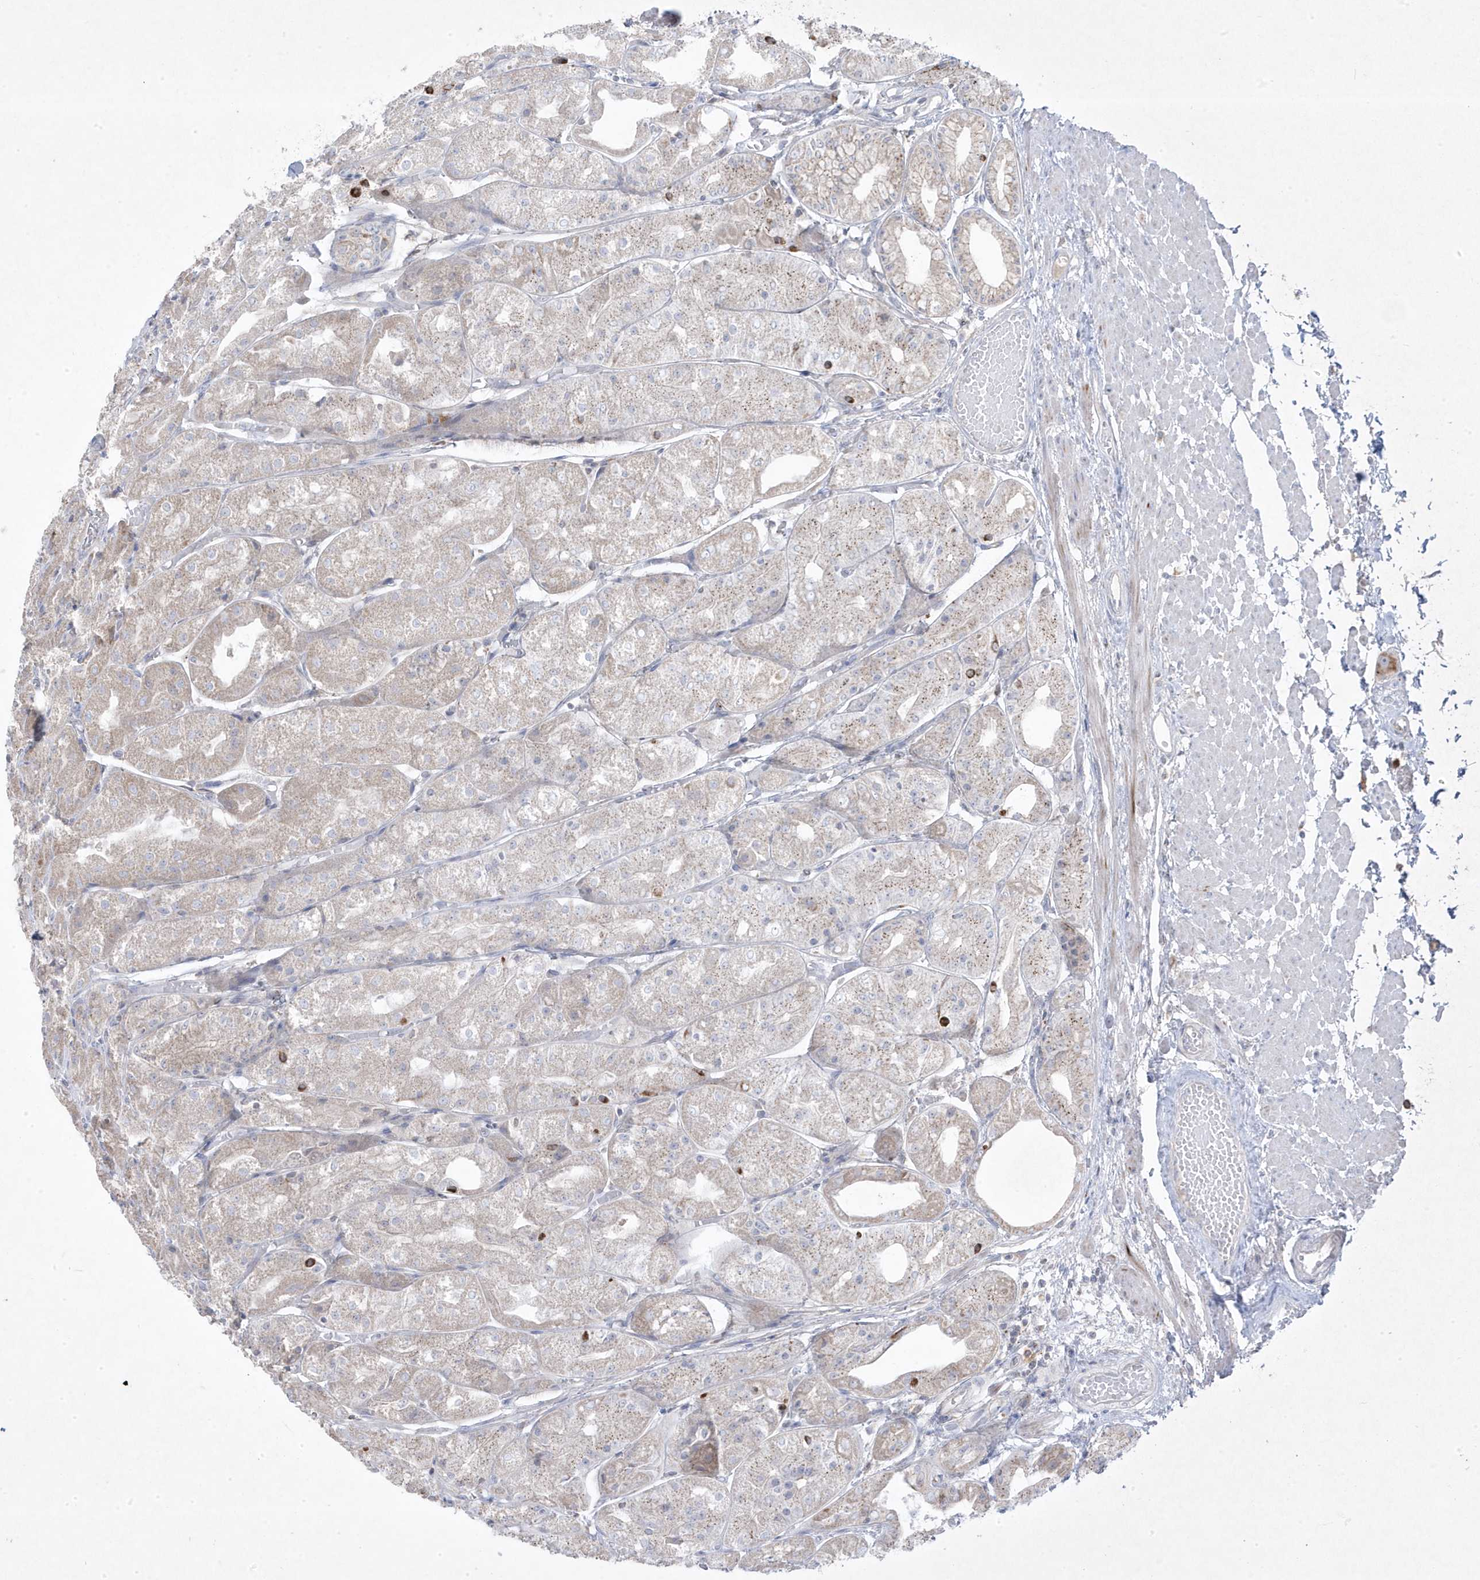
{"staining": {"intensity": "weak", "quantity": "<25%", "location": "cytoplasmic/membranous"}, "tissue": "stomach", "cell_type": "Glandular cells", "image_type": "normal", "snomed": [{"axis": "morphology", "description": "Normal tissue, NOS"}, {"axis": "topography", "description": "Stomach, upper"}], "caption": "High power microscopy micrograph of an immunohistochemistry photomicrograph of normal stomach, revealing no significant staining in glandular cells.", "gene": "ADAMTSL3", "patient": {"sex": "male", "age": 72}}